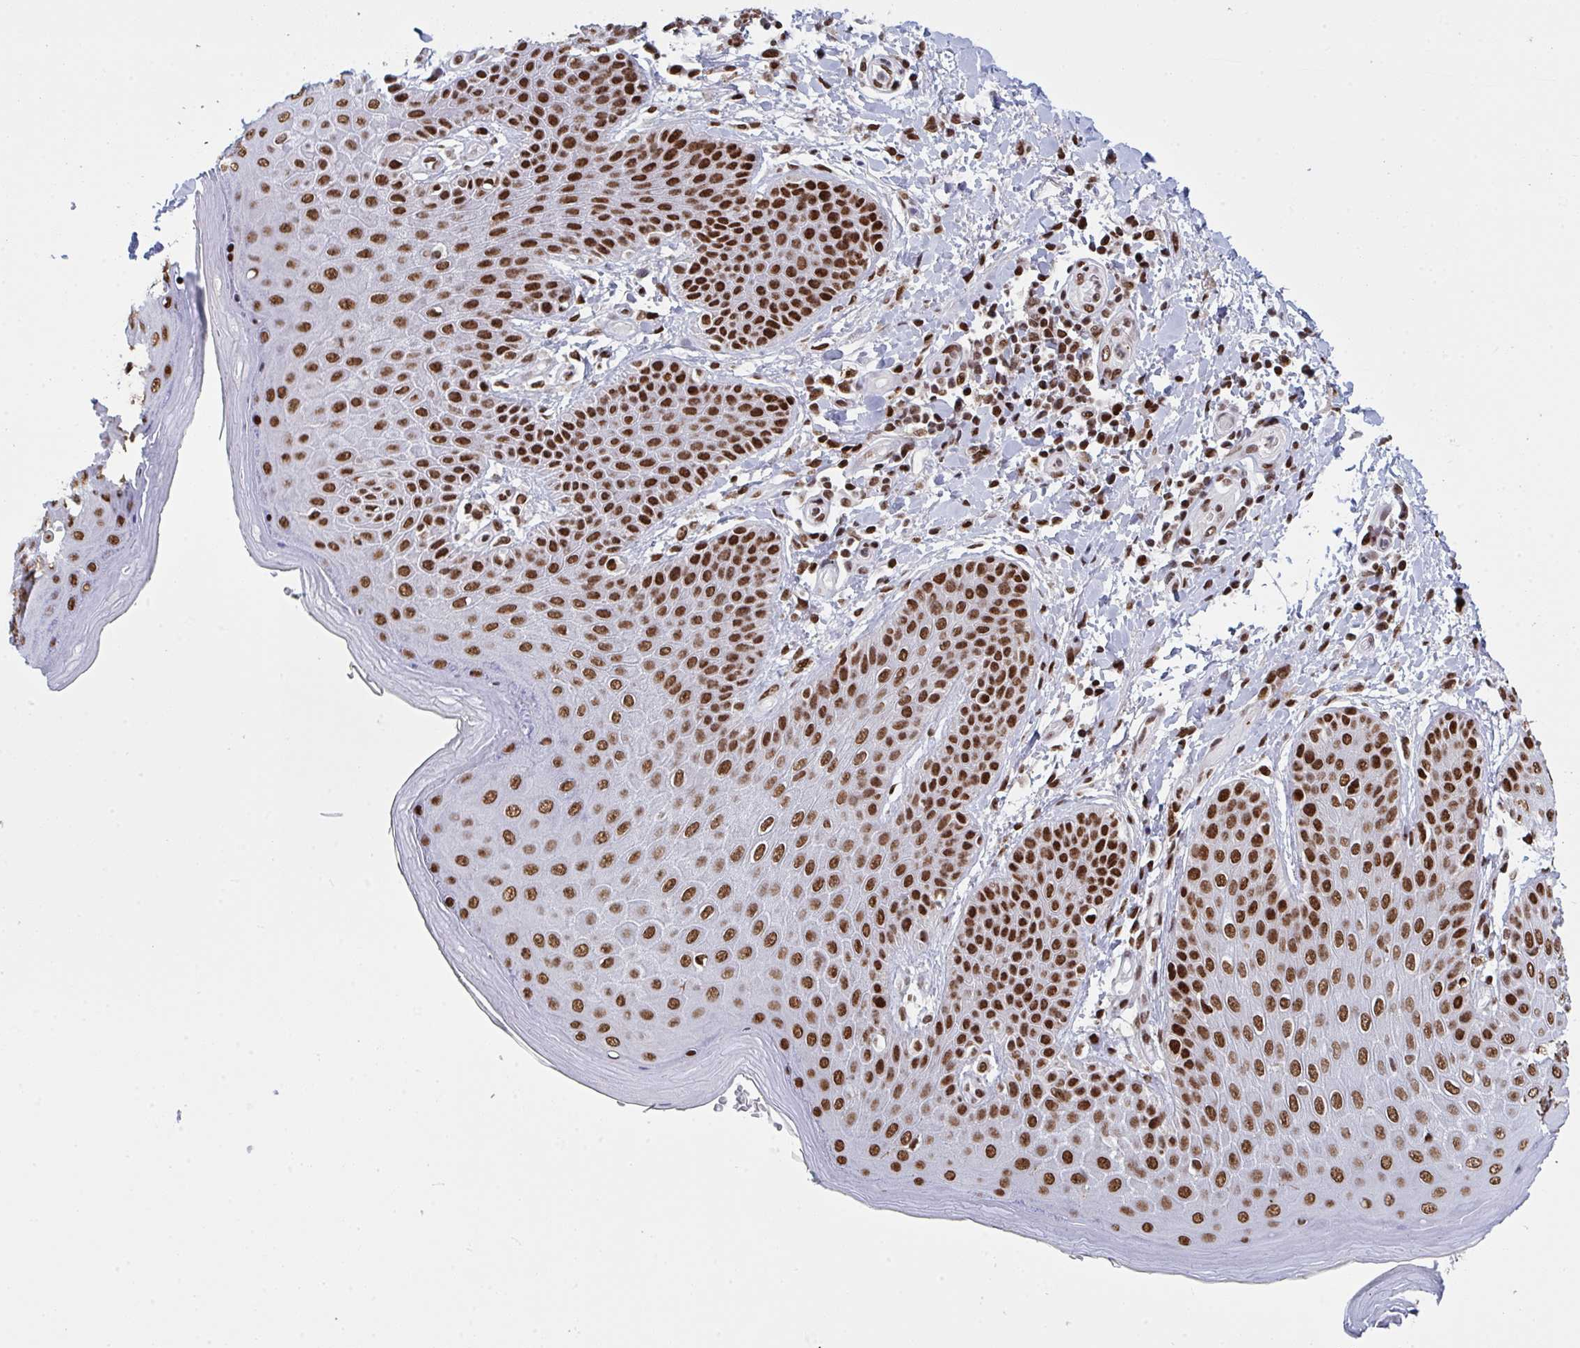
{"staining": {"intensity": "strong", "quantity": ">75%", "location": "nuclear"}, "tissue": "skin", "cell_type": "Epidermal cells", "image_type": "normal", "snomed": [{"axis": "morphology", "description": "Normal tissue, NOS"}, {"axis": "topography", "description": "Peripheral nerve tissue"}], "caption": "Skin was stained to show a protein in brown. There is high levels of strong nuclear staining in approximately >75% of epidermal cells. (Stains: DAB in brown, nuclei in blue, Microscopy: brightfield microscopy at high magnification).", "gene": "ZNF607", "patient": {"sex": "male", "age": 51}}